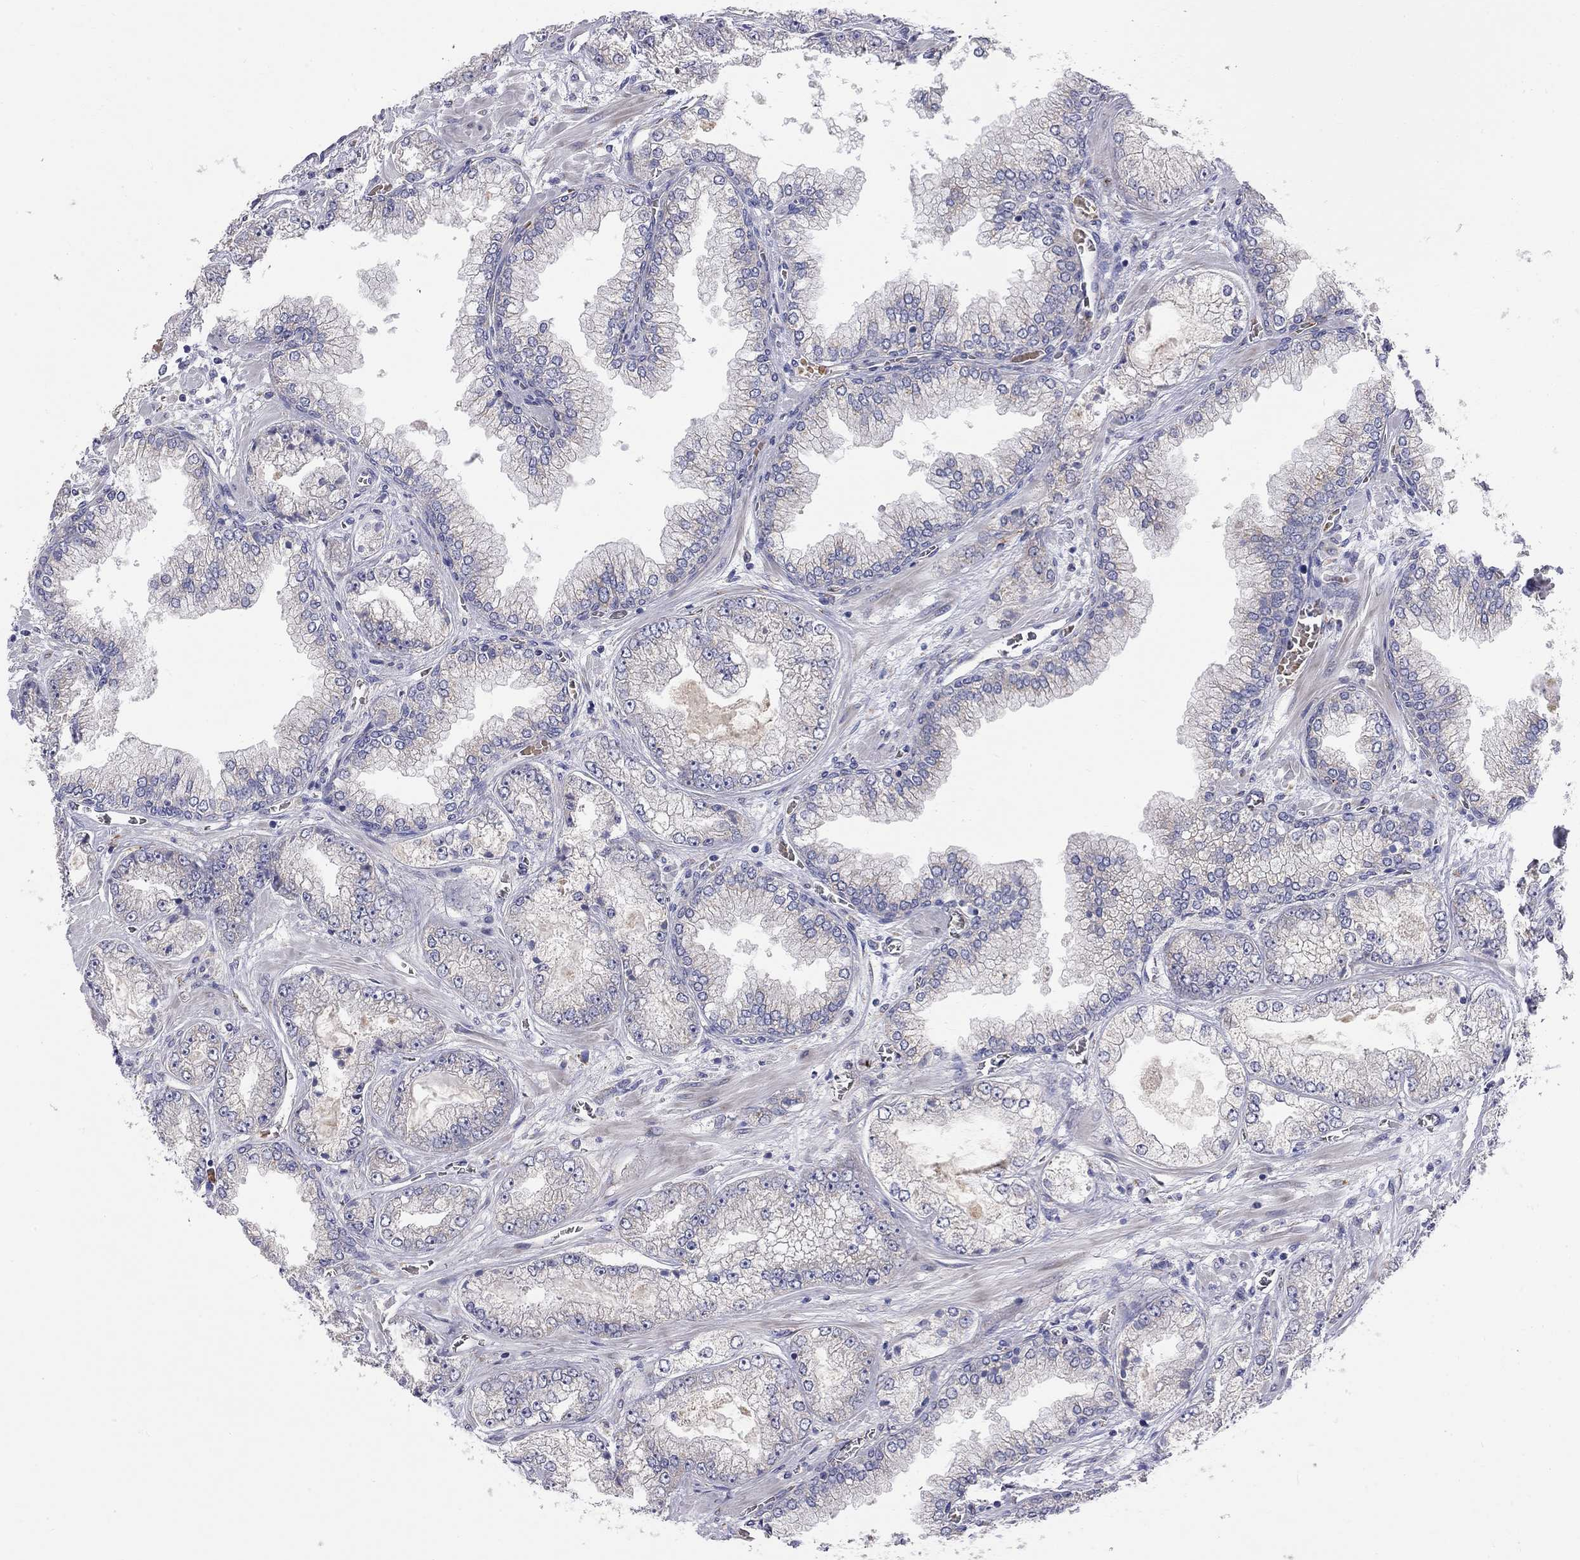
{"staining": {"intensity": "negative", "quantity": "none", "location": "none"}, "tissue": "prostate cancer", "cell_type": "Tumor cells", "image_type": "cancer", "snomed": [{"axis": "morphology", "description": "Adenocarcinoma, Low grade"}, {"axis": "topography", "description": "Prostate"}], "caption": "Immunohistochemistry of adenocarcinoma (low-grade) (prostate) exhibits no staining in tumor cells. Nuclei are stained in blue.", "gene": "CASTOR1", "patient": {"sex": "male", "age": 57}}